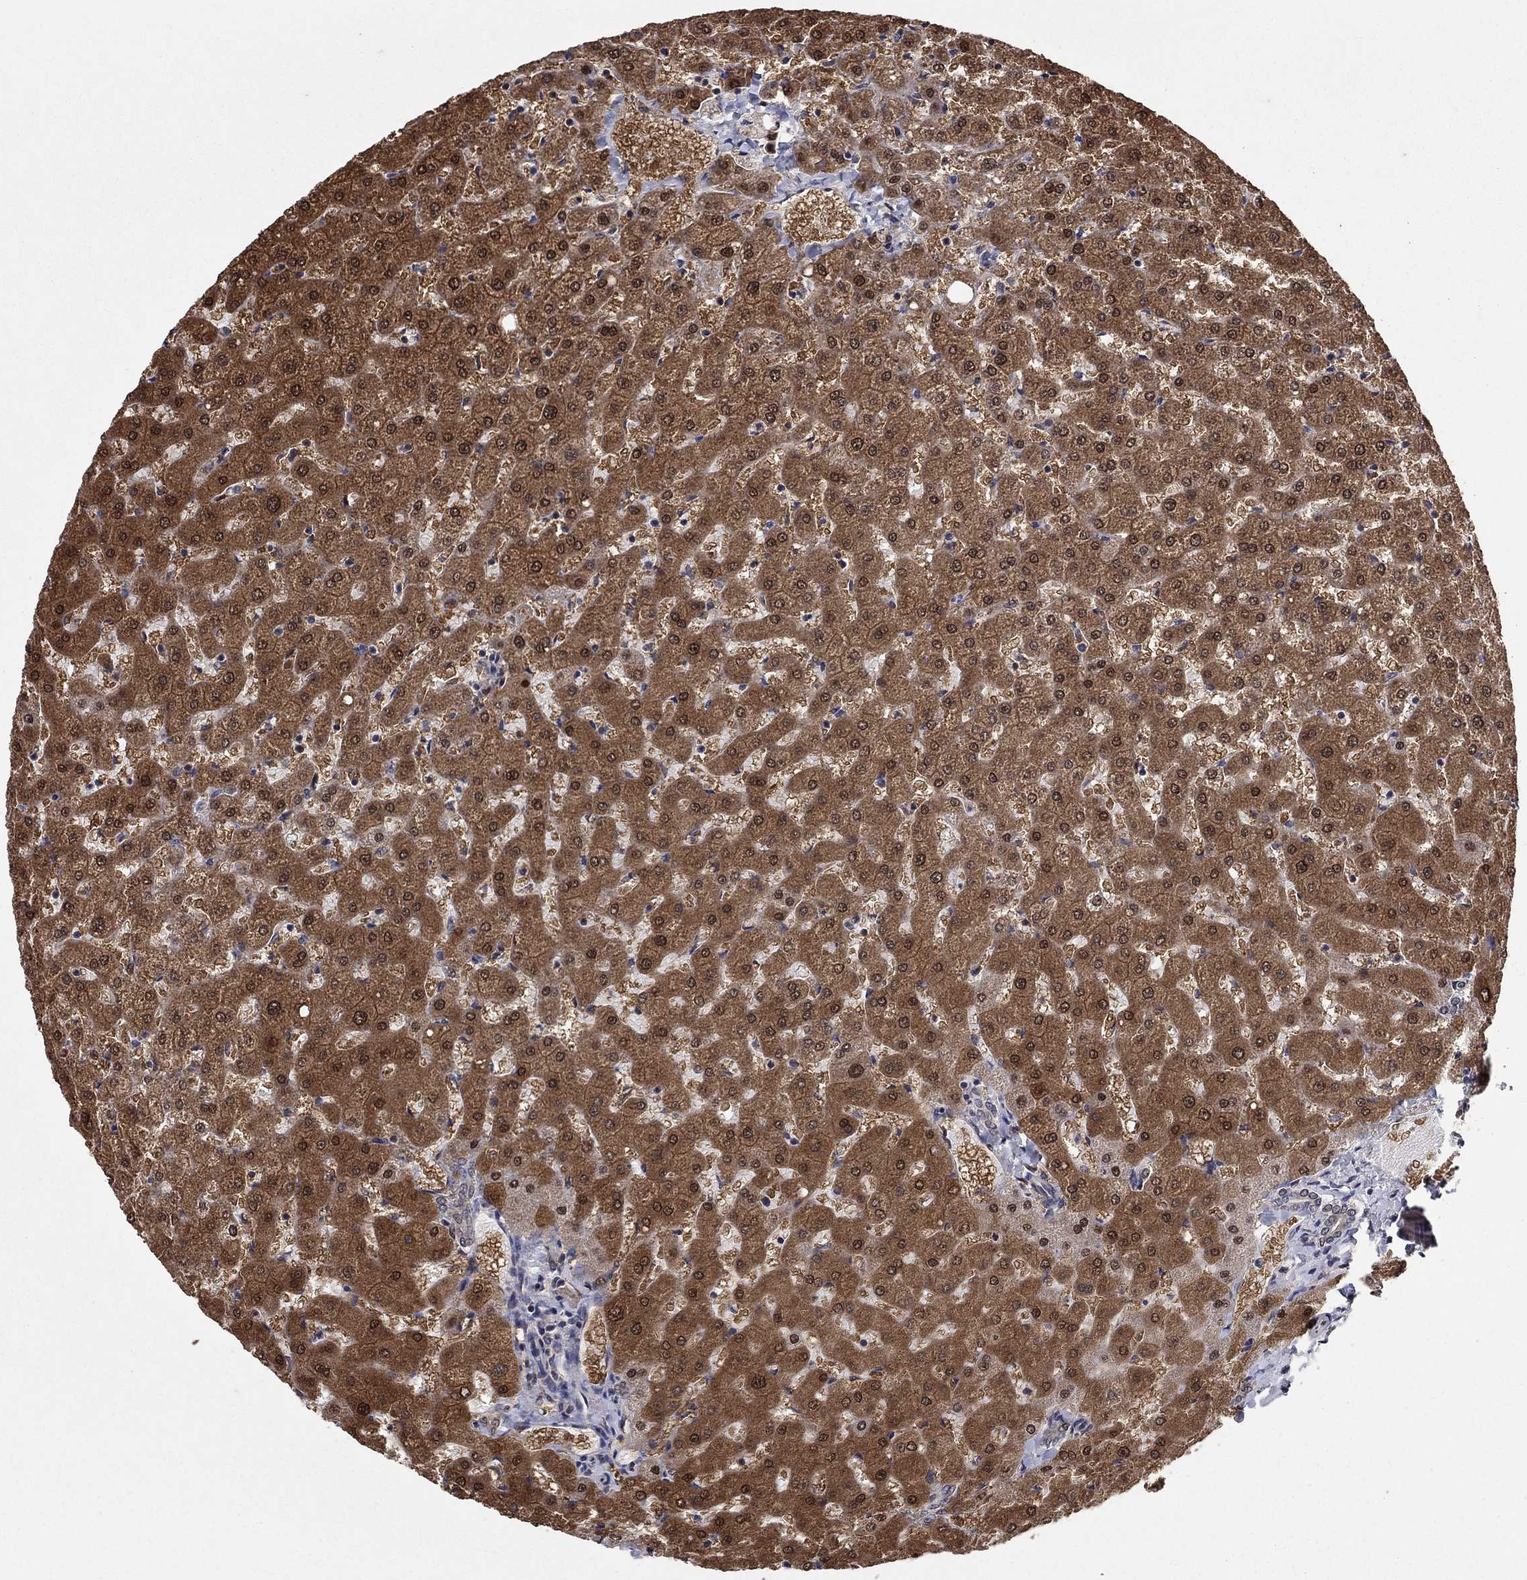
{"staining": {"intensity": "weak", "quantity": ">75%", "location": "cytoplasmic/membranous"}, "tissue": "liver", "cell_type": "Cholangiocytes", "image_type": "normal", "snomed": [{"axis": "morphology", "description": "Normal tissue, NOS"}, {"axis": "topography", "description": "Liver"}], "caption": "Immunohistochemistry (IHC) of normal liver displays low levels of weak cytoplasmic/membranous staining in approximately >75% of cholangiocytes. (IHC, brightfield microscopy, high magnification).", "gene": "PRICKLE4", "patient": {"sex": "female", "age": 50}}